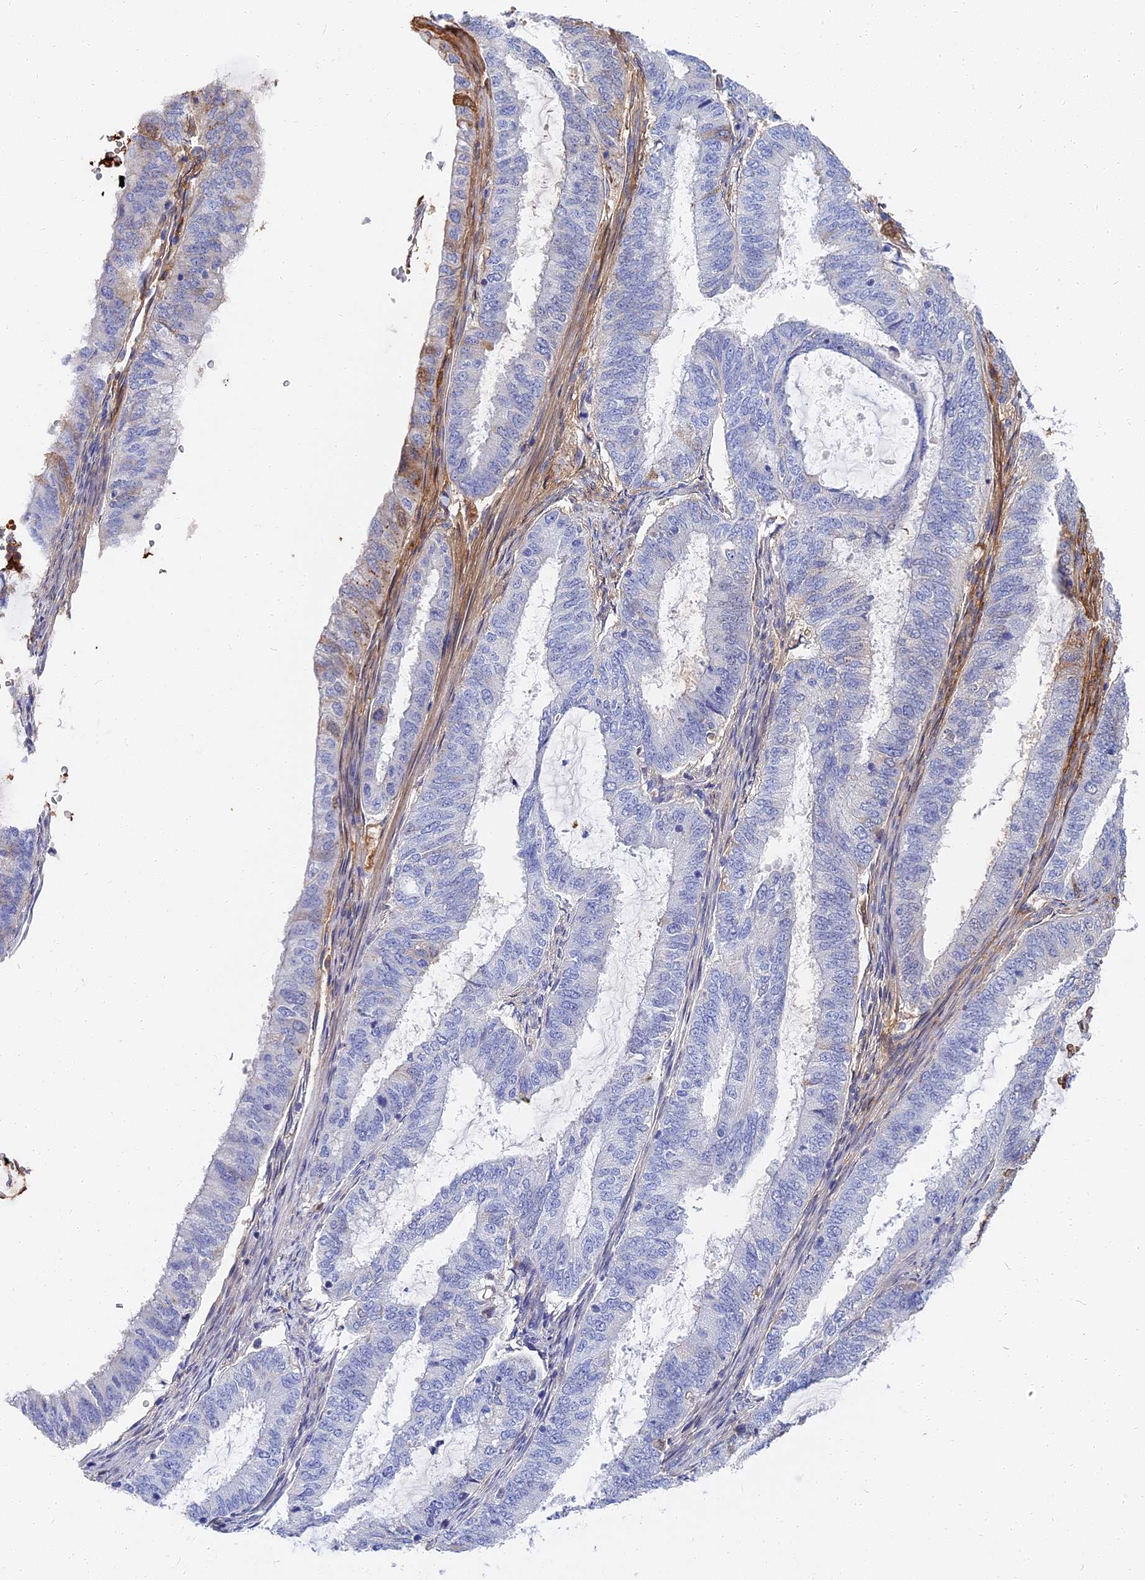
{"staining": {"intensity": "negative", "quantity": "none", "location": "none"}, "tissue": "endometrial cancer", "cell_type": "Tumor cells", "image_type": "cancer", "snomed": [{"axis": "morphology", "description": "Adenocarcinoma, NOS"}, {"axis": "topography", "description": "Endometrium"}], "caption": "High magnification brightfield microscopy of endometrial cancer (adenocarcinoma) stained with DAB (brown) and counterstained with hematoxylin (blue): tumor cells show no significant staining.", "gene": "ITIH1", "patient": {"sex": "female", "age": 51}}